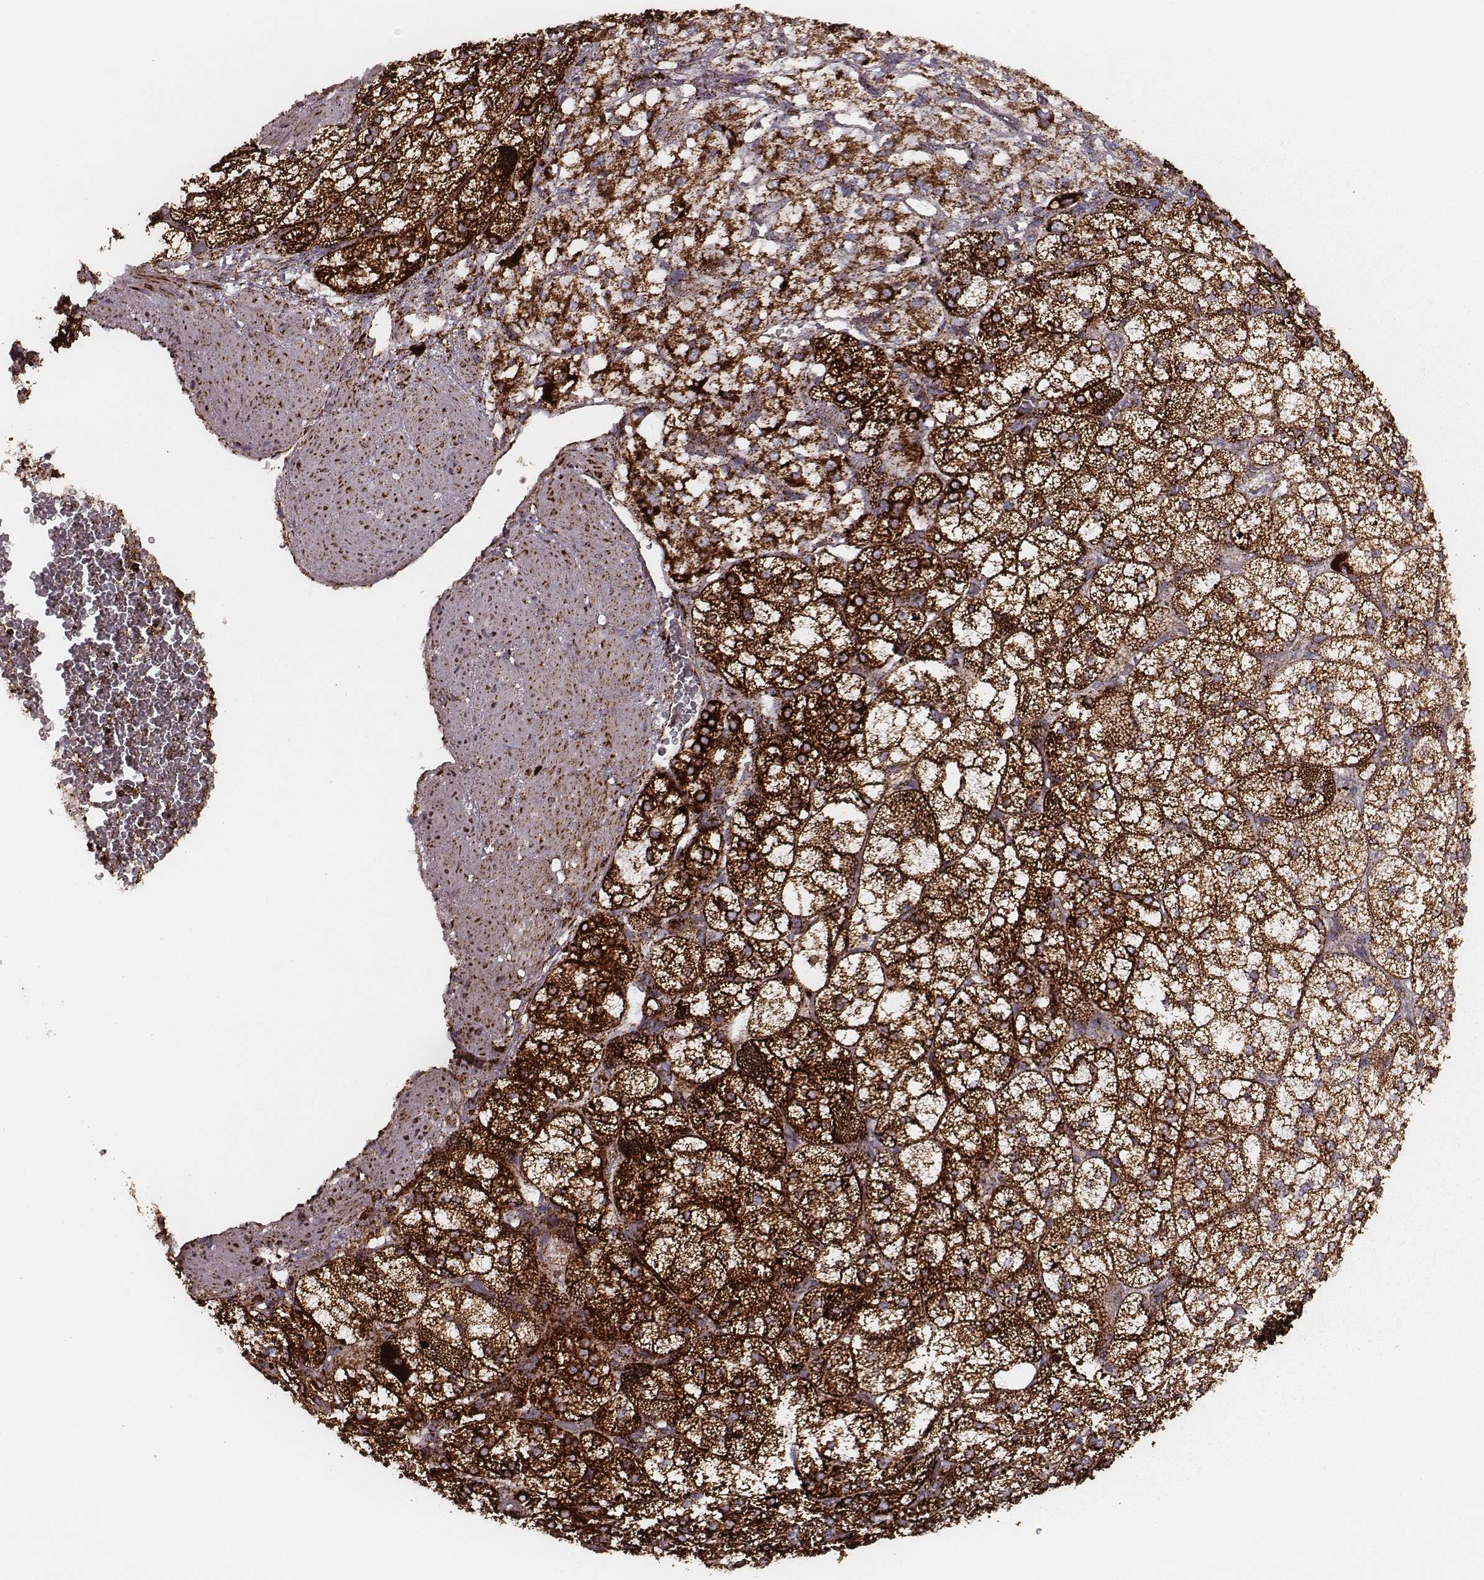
{"staining": {"intensity": "strong", "quantity": ">75%", "location": "cytoplasmic/membranous"}, "tissue": "adrenal gland", "cell_type": "Glandular cells", "image_type": "normal", "snomed": [{"axis": "morphology", "description": "Normal tissue, NOS"}, {"axis": "topography", "description": "Adrenal gland"}], "caption": "Brown immunohistochemical staining in unremarkable human adrenal gland reveals strong cytoplasmic/membranous staining in approximately >75% of glandular cells.", "gene": "TUFM", "patient": {"sex": "female", "age": 60}}